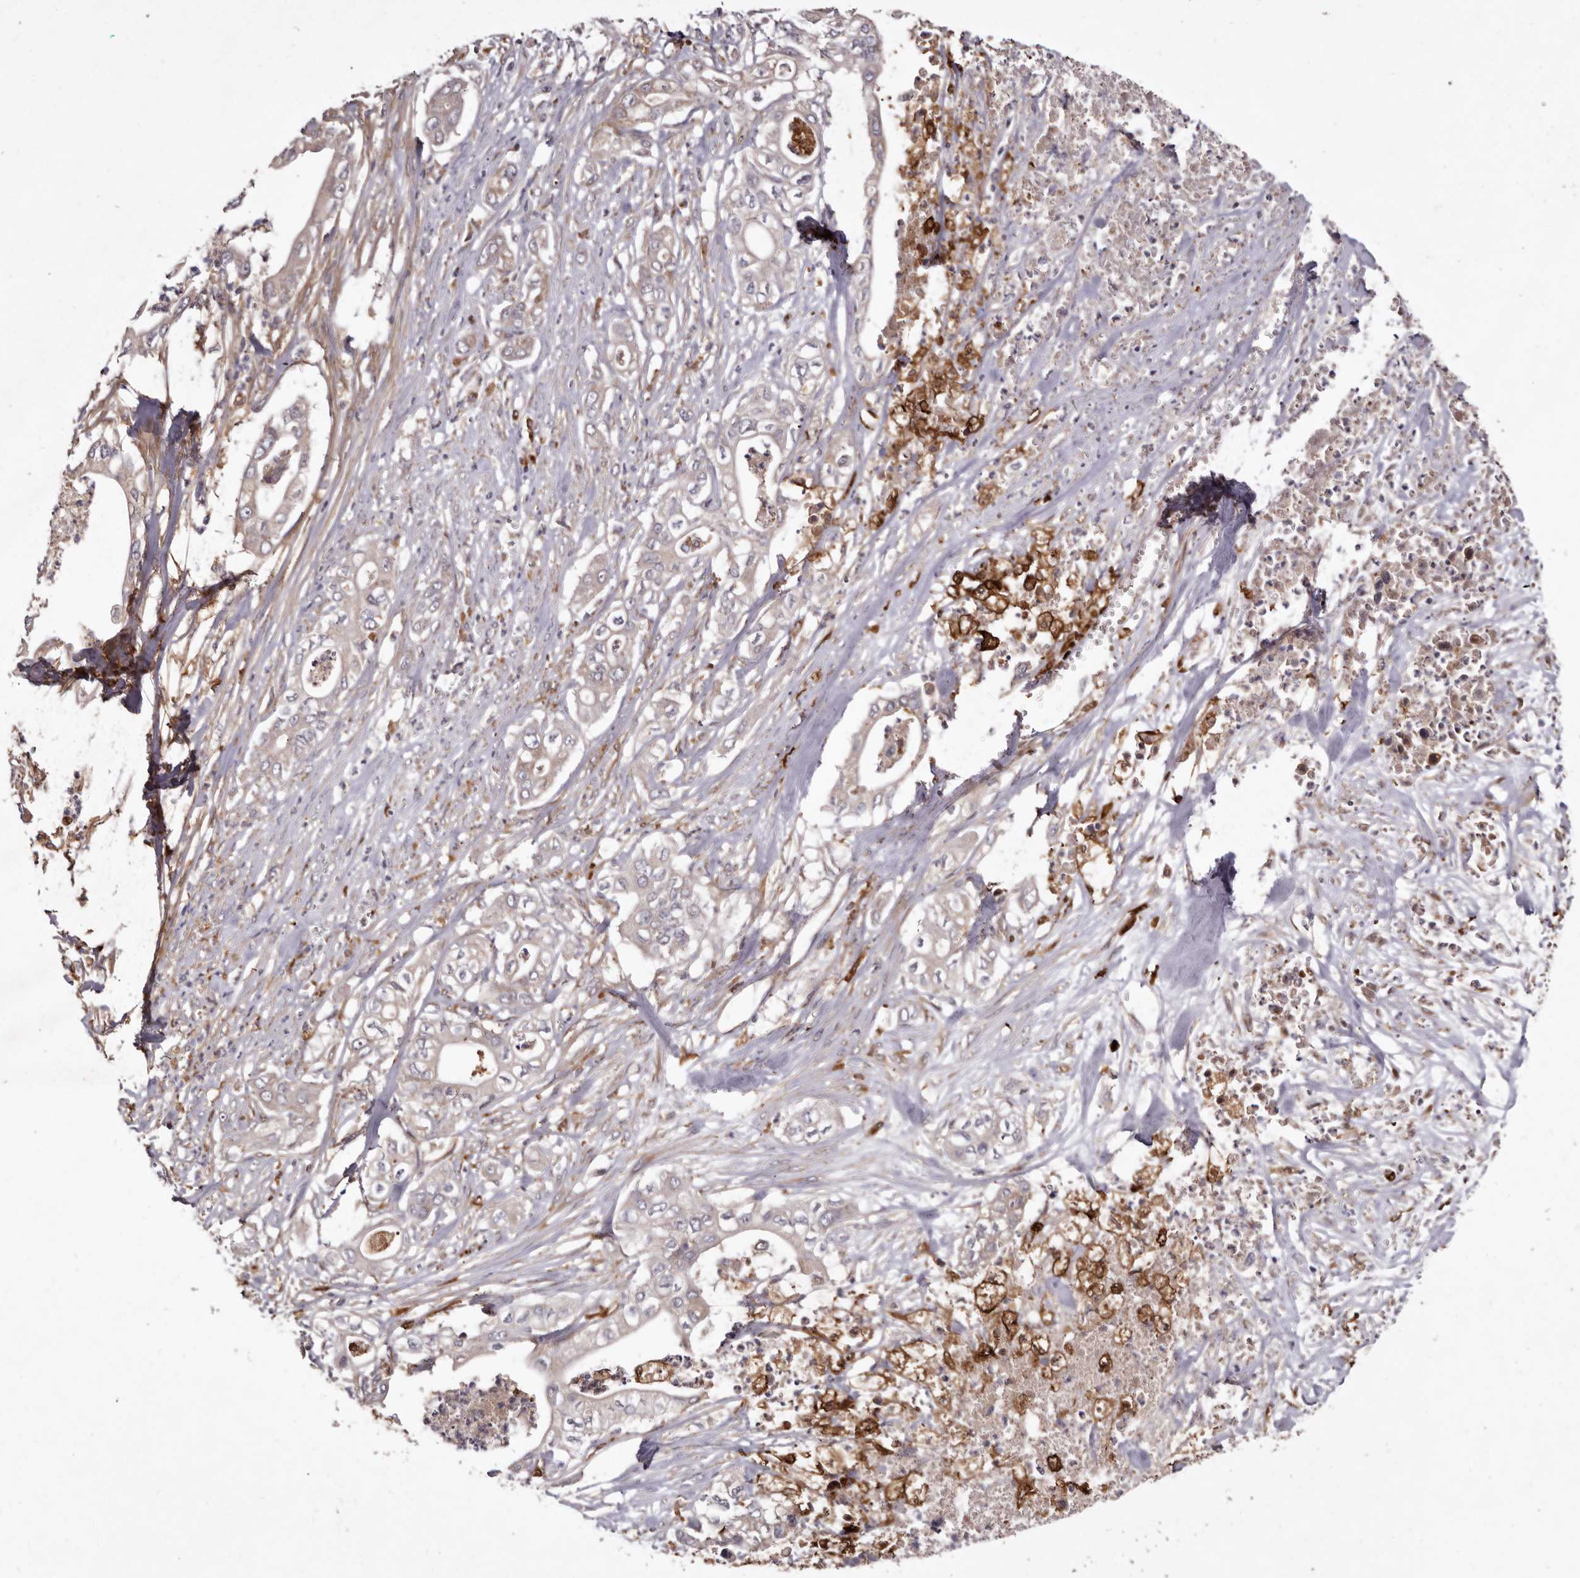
{"staining": {"intensity": "negative", "quantity": "none", "location": "none"}, "tissue": "pancreatic cancer", "cell_type": "Tumor cells", "image_type": "cancer", "snomed": [{"axis": "morphology", "description": "Adenocarcinoma, NOS"}, {"axis": "topography", "description": "Pancreas"}], "caption": "Human adenocarcinoma (pancreatic) stained for a protein using immunohistochemistry exhibits no expression in tumor cells.", "gene": "GOT1L1", "patient": {"sex": "female", "age": 78}}